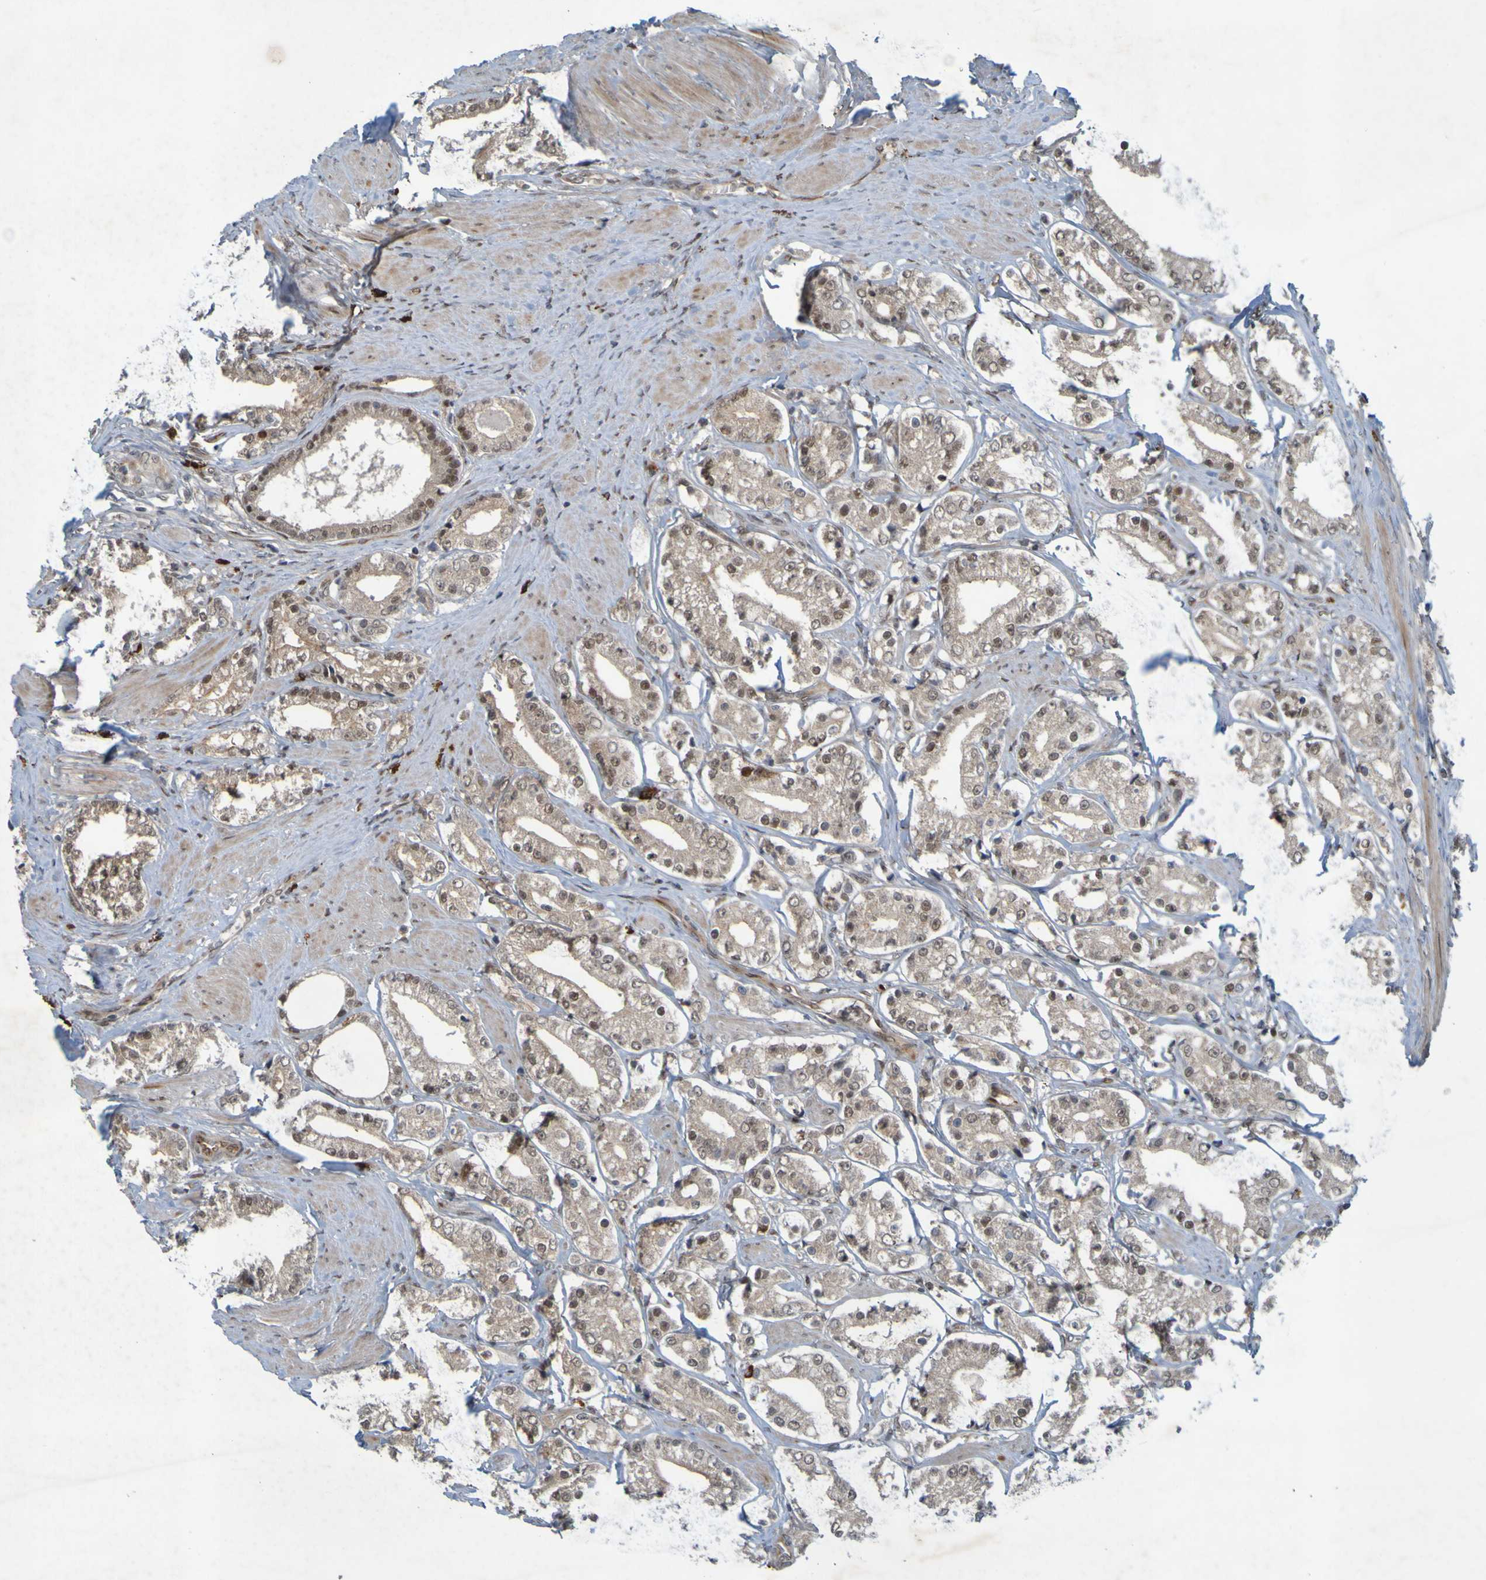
{"staining": {"intensity": "weak", "quantity": ">75%", "location": "cytoplasmic/membranous,nuclear"}, "tissue": "prostate cancer", "cell_type": "Tumor cells", "image_type": "cancer", "snomed": [{"axis": "morphology", "description": "Adenocarcinoma, Low grade"}, {"axis": "topography", "description": "Prostate"}], "caption": "High-power microscopy captured an immunohistochemistry histopathology image of prostate cancer (low-grade adenocarcinoma), revealing weak cytoplasmic/membranous and nuclear staining in about >75% of tumor cells.", "gene": "MCPH1", "patient": {"sex": "male", "age": 63}}